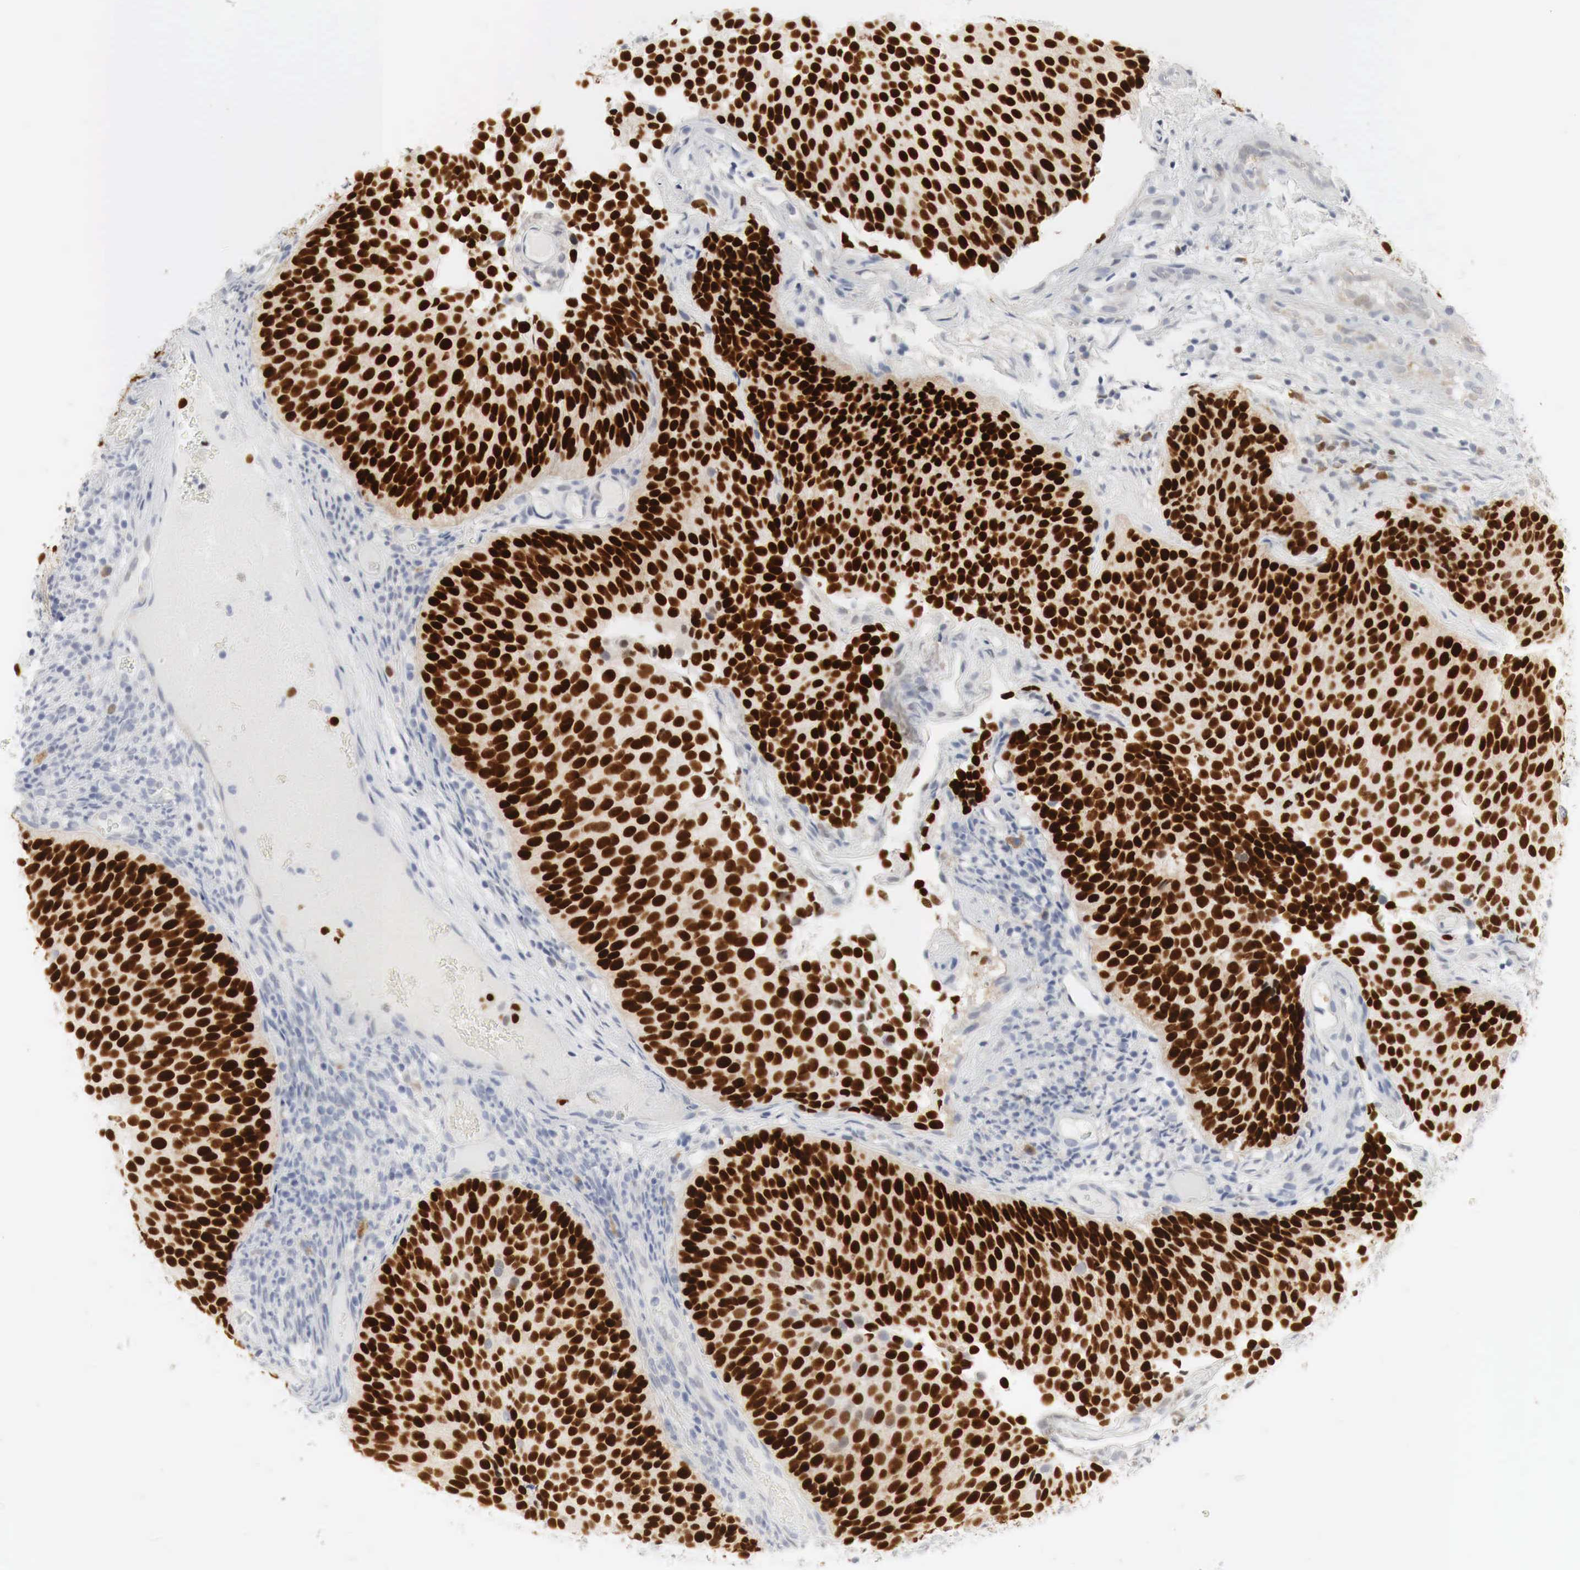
{"staining": {"intensity": "strong", "quantity": ">75%", "location": "nuclear"}, "tissue": "urothelial cancer", "cell_type": "Tumor cells", "image_type": "cancer", "snomed": [{"axis": "morphology", "description": "Urothelial carcinoma, Low grade"}, {"axis": "topography", "description": "Urinary bladder"}], "caption": "The image demonstrates a brown stain indicating the presence of a protein in the nuclear of tumor cells in urothelial cancer. (DAB IHC, brown staining for protein, blue staining for nuclei).", "gene": "TP63", "patient": {"sex": "male", "age": 85}}